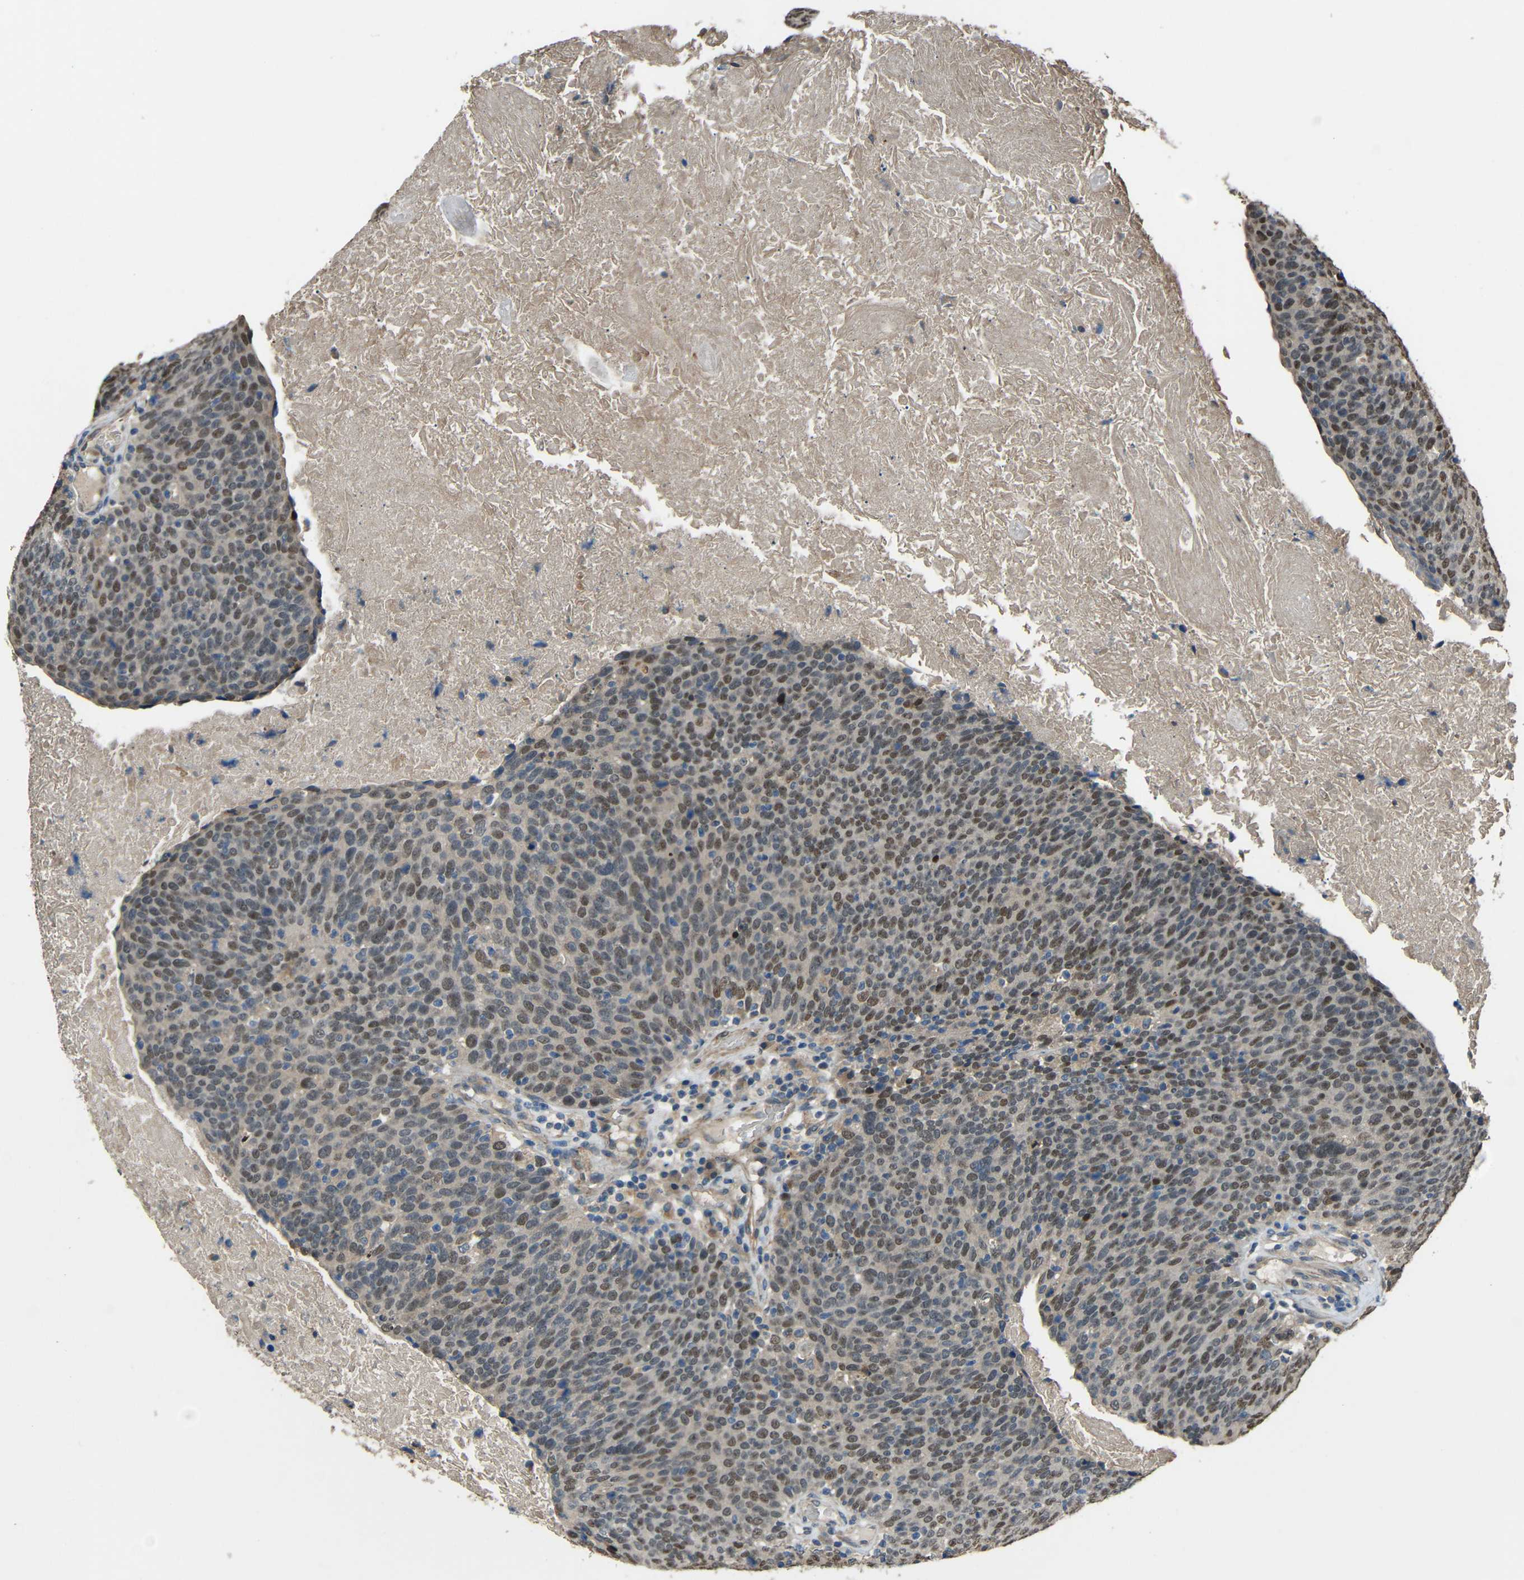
{"staining": {"intensity": "moderate", "quantity": "25%-75%", "location": "nuclear"}, "tissue": "head and neck cancer", "cell_type": "Tumor cells", "image_type": "cancer", "snomed": [{"axis": "morphology", "description": "Squamous cell carcinoma, NOS"}, {"axis": "morphology", "description": "Squamous cell carcinoma, metastatic, NOS"}, {"axis": "topography", "description": "Lymph node"}, {"axis": "topography", "description": "Head-Neck"}], "caption": "Immunohistochemistry (IHC) micrograph of neoplastic tissue: head and neck metastatic squamous cell carcinoma stained using IHC exhibits medium levels of moderate protein expression localized specifically in the nuclear of tumor cells, appearing as a nuclear brown color.", "gene": "STBD1", "patient": {"sex": "male", "age": 62}}